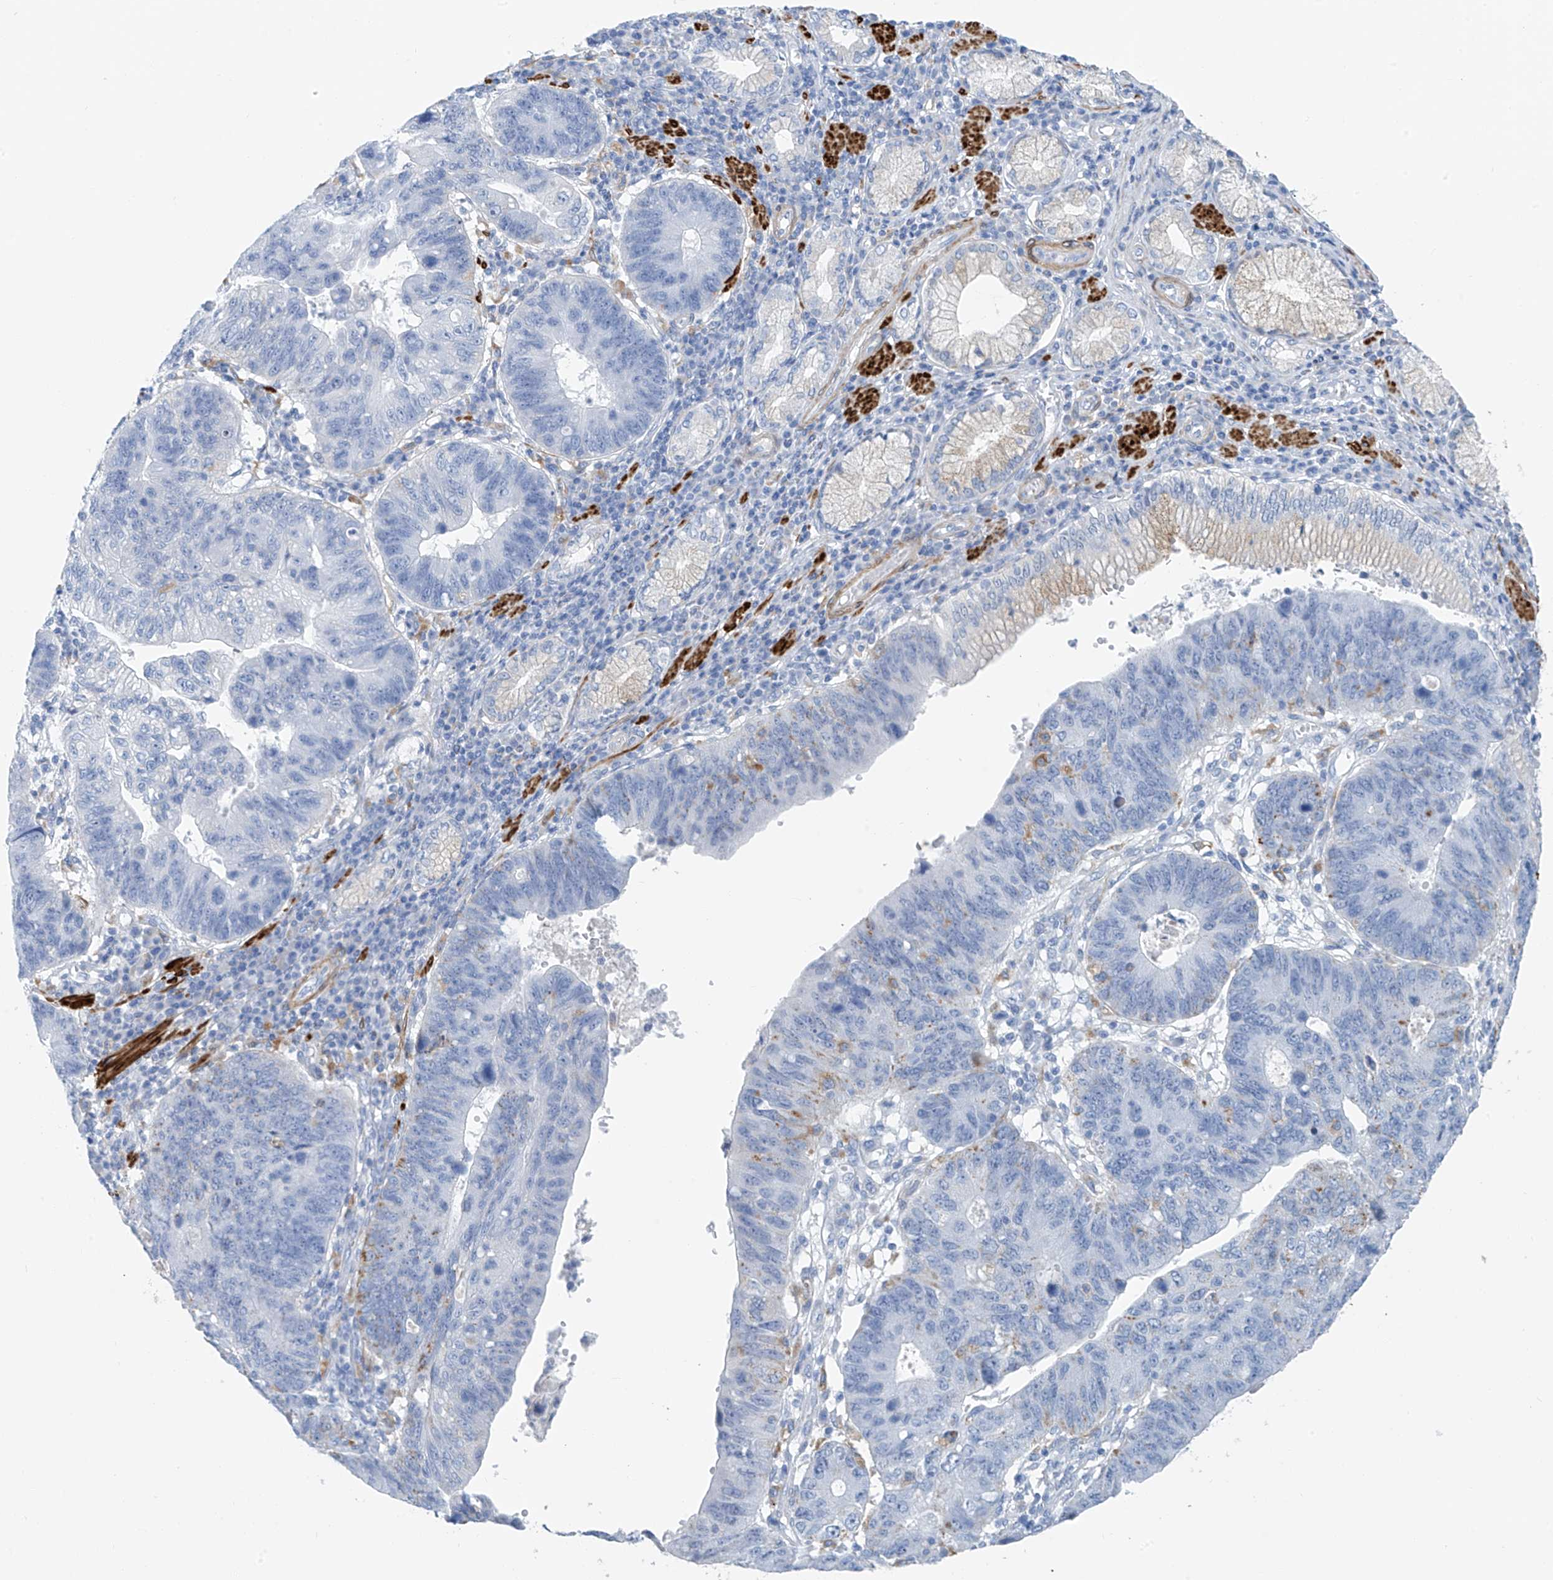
{"staining": {"intensity": "negative", "quantity": "none", "location": "none"}, "tissue": "stomach cancer", "cell_type": "Tumor cells", "image_type": "cancer", "snomed": [{"axis": "morphology", "description": "Adenocarcinoma, NOS"}, {"axis": "topography", "description": "Stomach"}], "caption": "Stomach adenocarcinoma was stained to show a protein in brown. There is no significant expression in tumor cells.", "gene": "GLMP", "patient": {"sex": "male", "age": 59}}